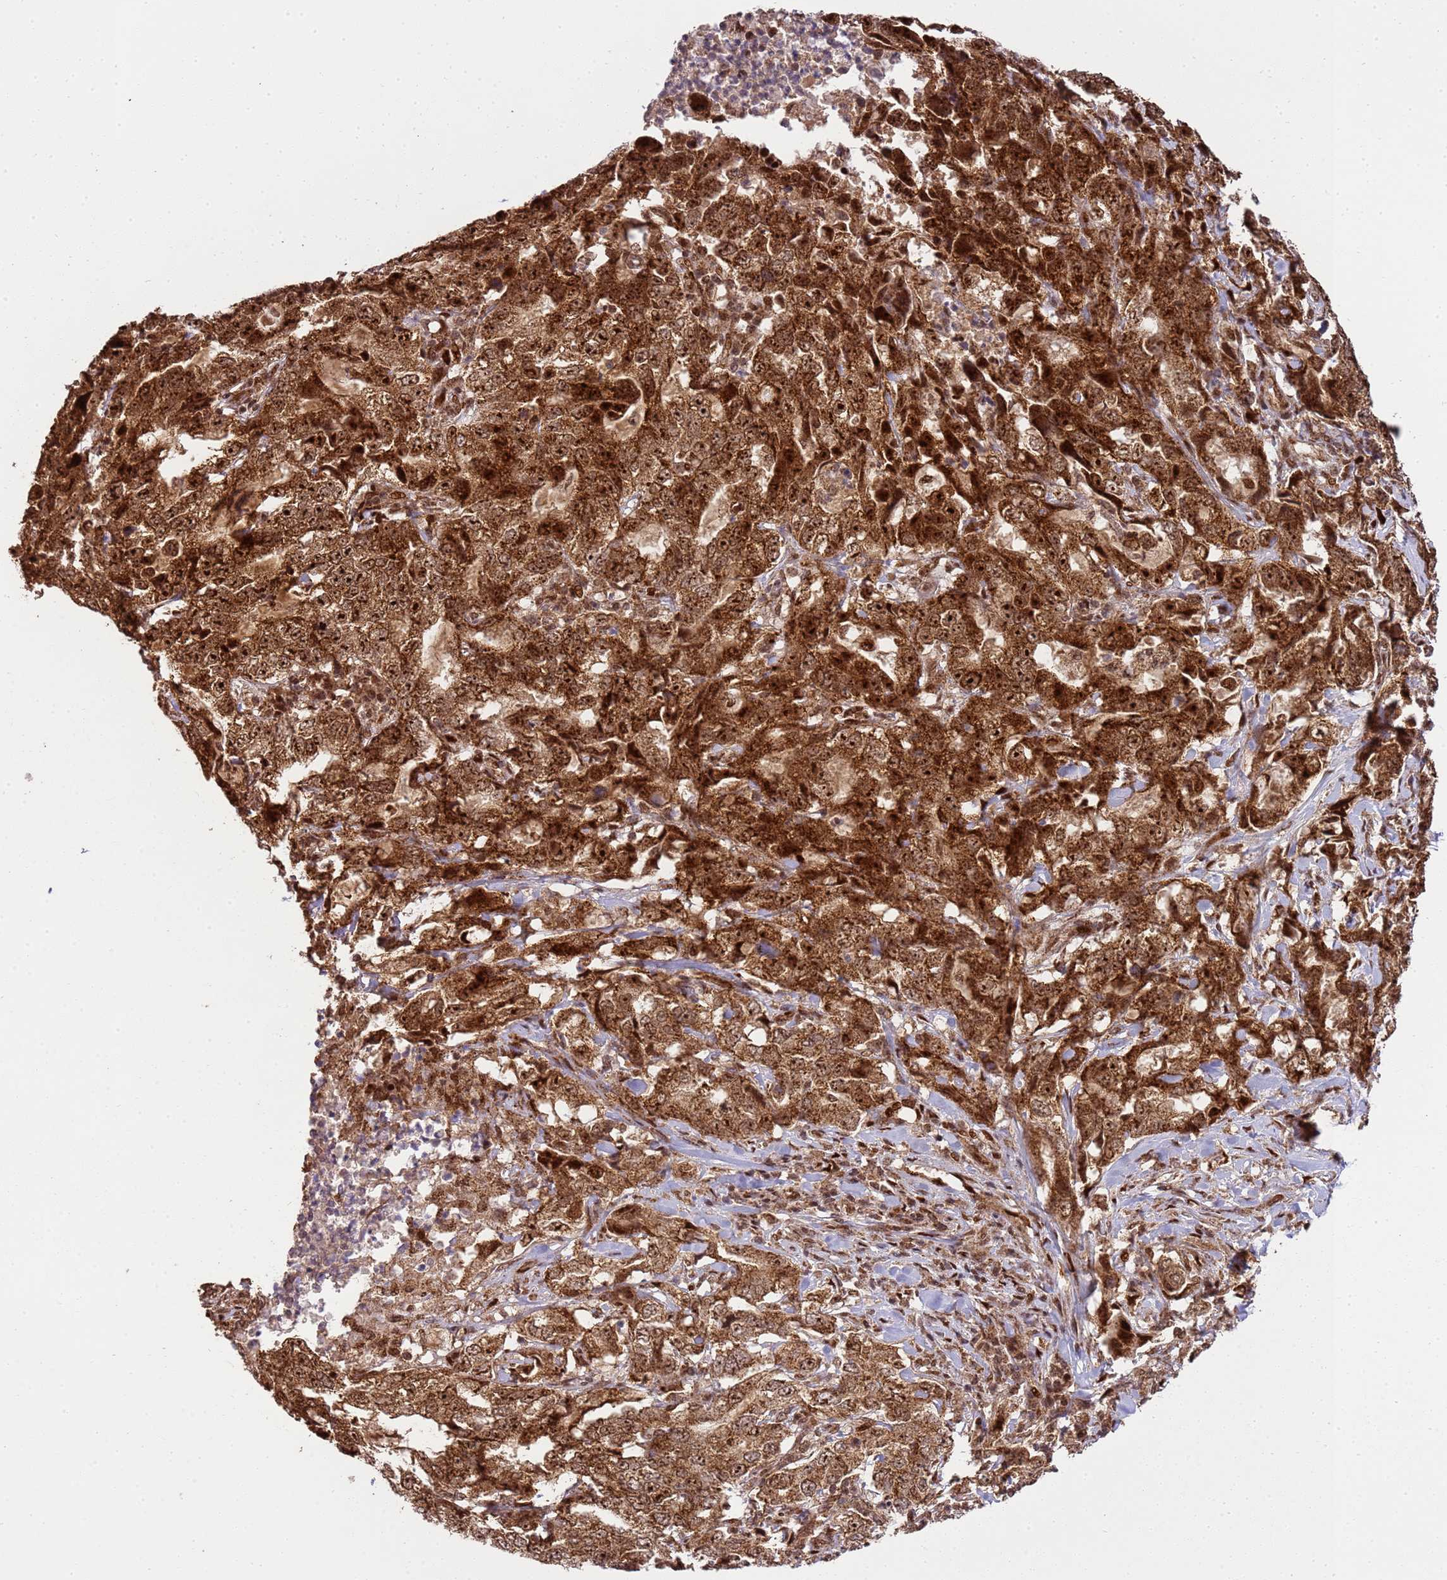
{"staining": {"intensity": "strong", "quantity": ">75%", "location": "cytoplasmic/membranous,nuclear"}, "tissue": "lung cancer", "cell_type": "Tumor cells", "image_type": "cancer", "snomed": [{"axis": "morphology", "description": "Adenocarcinoma, NOS"}, {"axis": "topography", "description": "Lung"}], "caption": "Protein expression analysis of lung cancer displays strong cytoplasmic/membranous and nuclear staining in approximately >75% of tumor cells. (IHC, brightfield microscopy, high magnification).", "gene": "PEX14", "patient": {"sex": "female", "age": 51}}